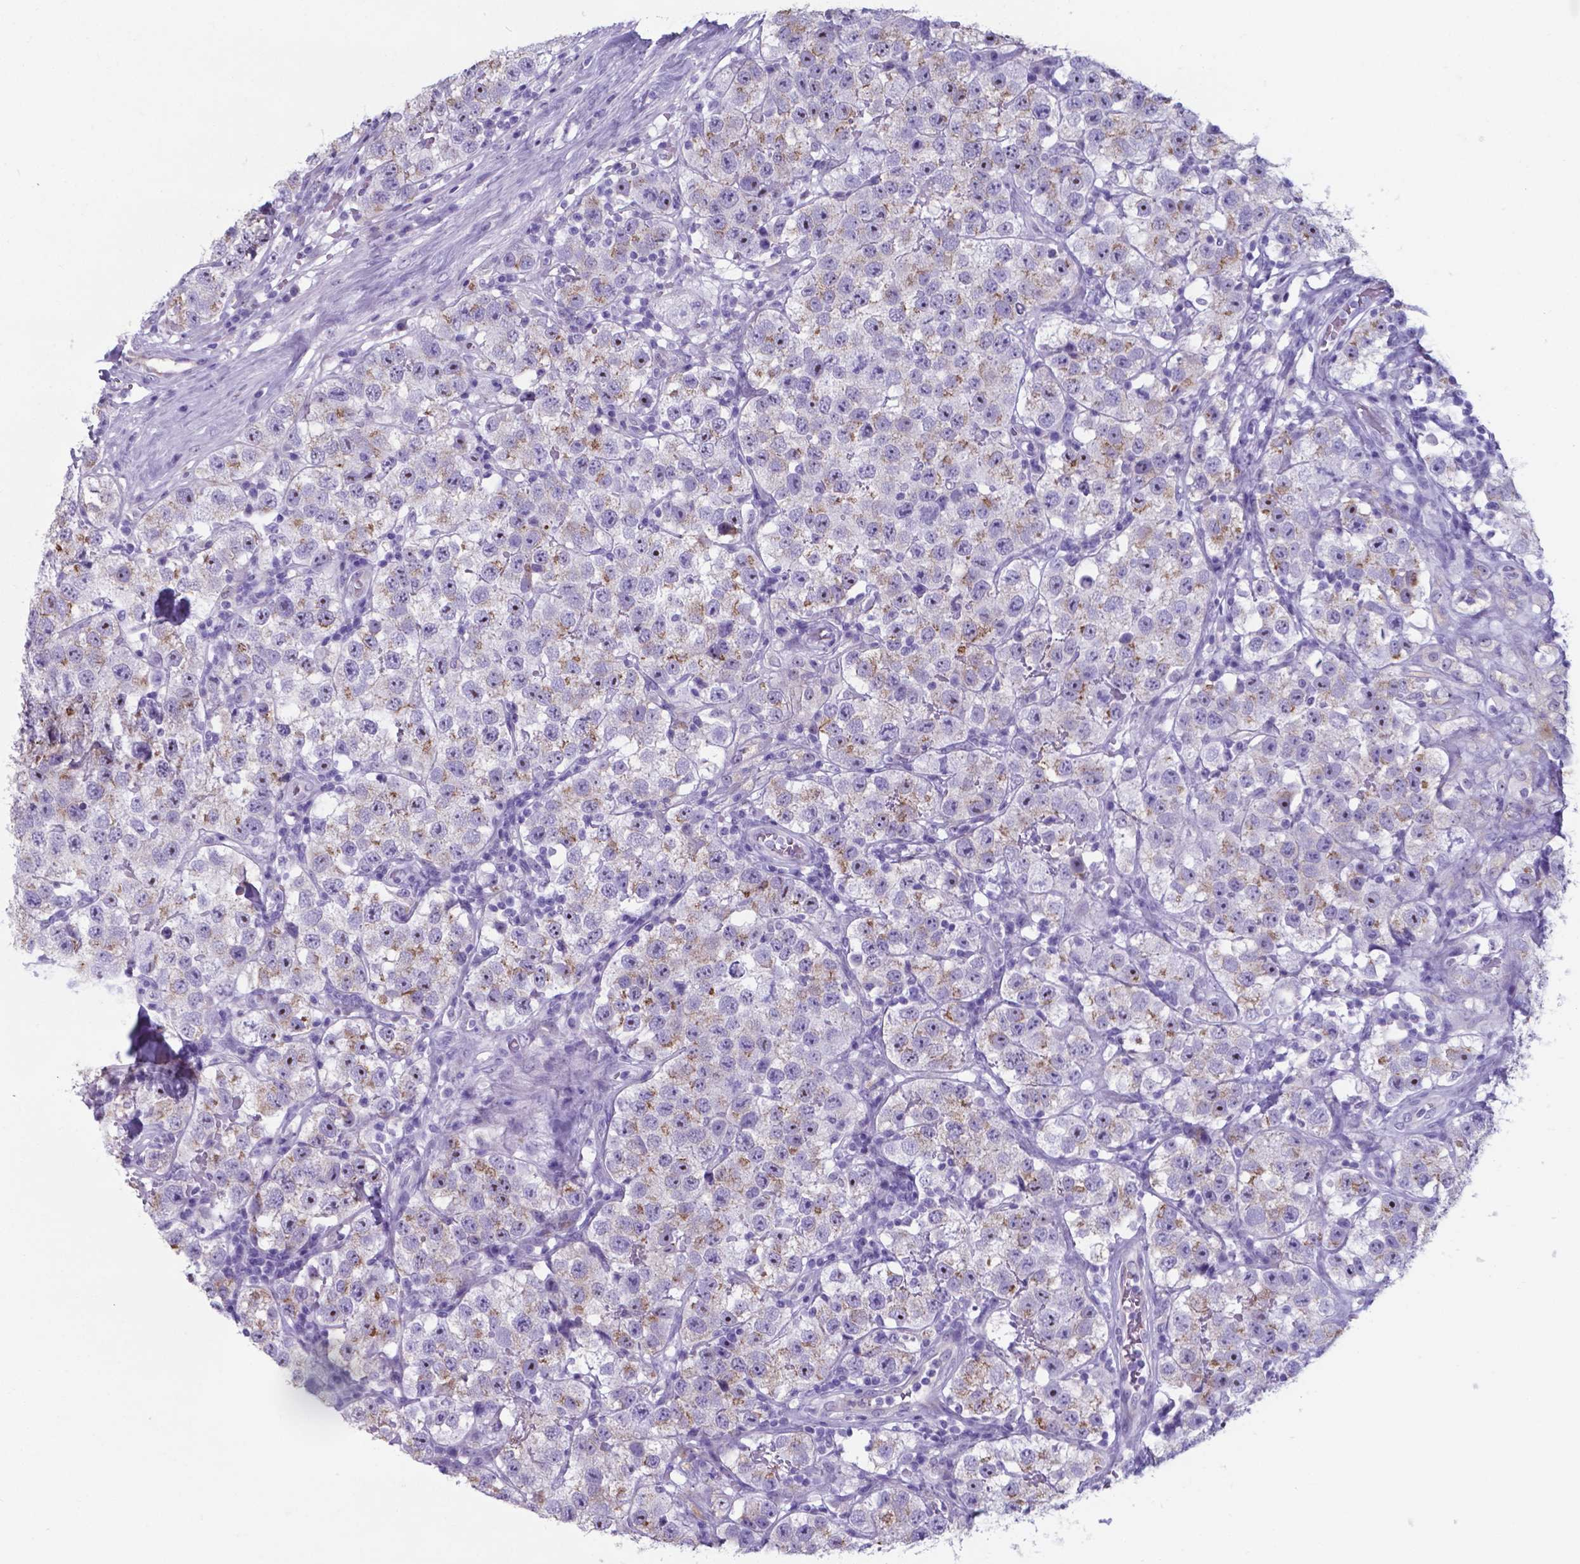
{"staining": {"intensity": "moderate", "quantity": ">75%", "location": "cytoplasmic/membranous"}, "tissue": "testis cancer", "cell_type": "Tumor cells", "image_type": "cancer", "snomed": [{"axis": "morphology", "description": "Seminoma, NOS"}, {"axis": "topography", "description": "Testis"}], "caption": "Testis seminoma stained for a protein (brown) shows moderate cytoplasmic/membranous positive staining in approximately >75% of tumor cells.", "gene": "AP5B1", "patient": {"sex": "male", "age": 34}}